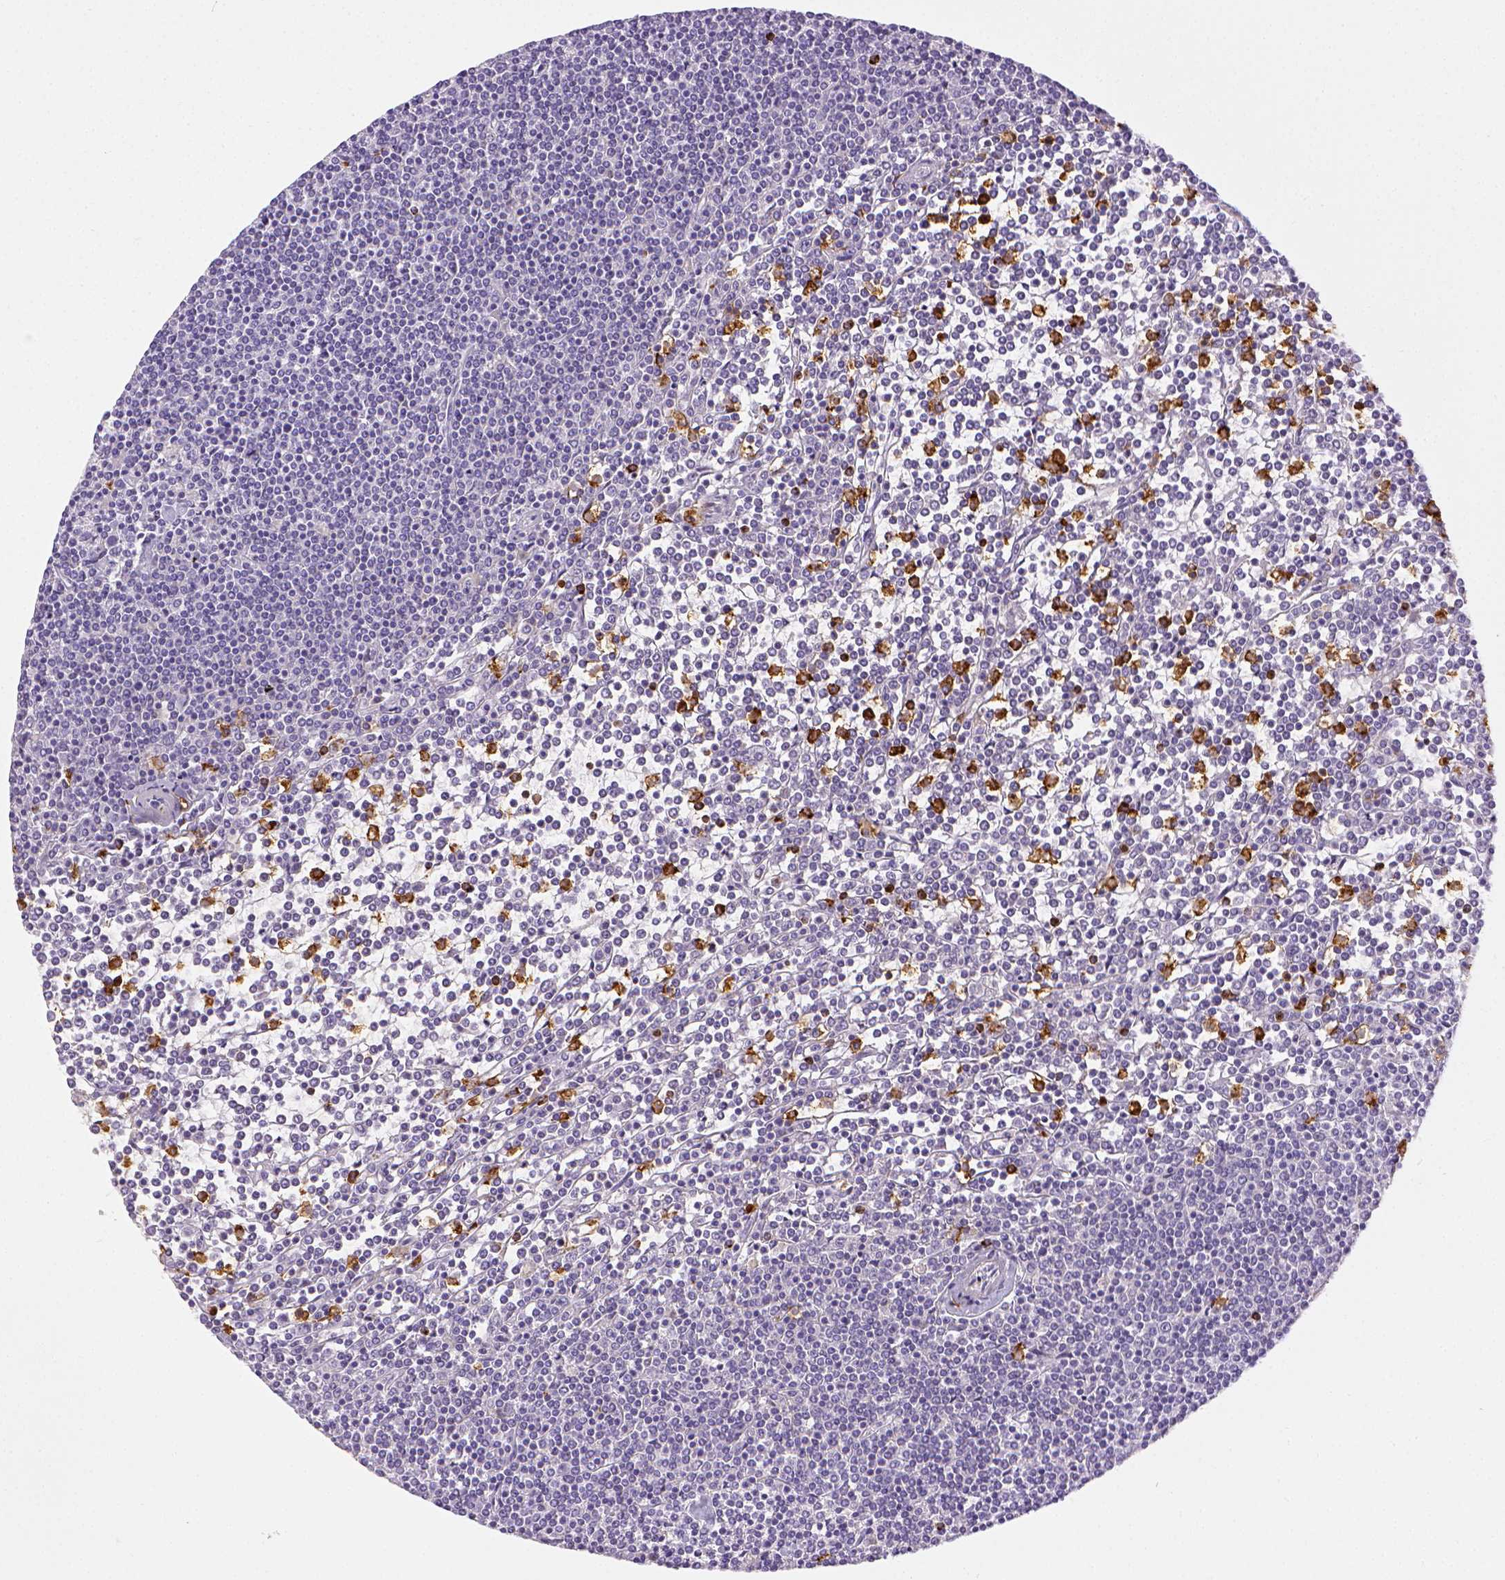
{"staining": {"intensity": "negative", "quantity": "none", "location": "none"}, "tissue": "lymphoma", "cell_type": "Tumor cells", "image_type": "cancer", "snomed": [{"axis": "morphology", "description": "Malignant lymphoma, non-Hodgkin's type, Low grade"}, {"axis": "topography", "description": "Spleen"}], "caption": "Immunohistochemistry histopathology image of neoplastic tissue: human low-grade malignant lymphoma, non-Hodgkin's type stained with DAB displays no significant protein staining in tumor cells.", "gene": "ITGAM", "patient": {"sex": "female", "age": 19}}